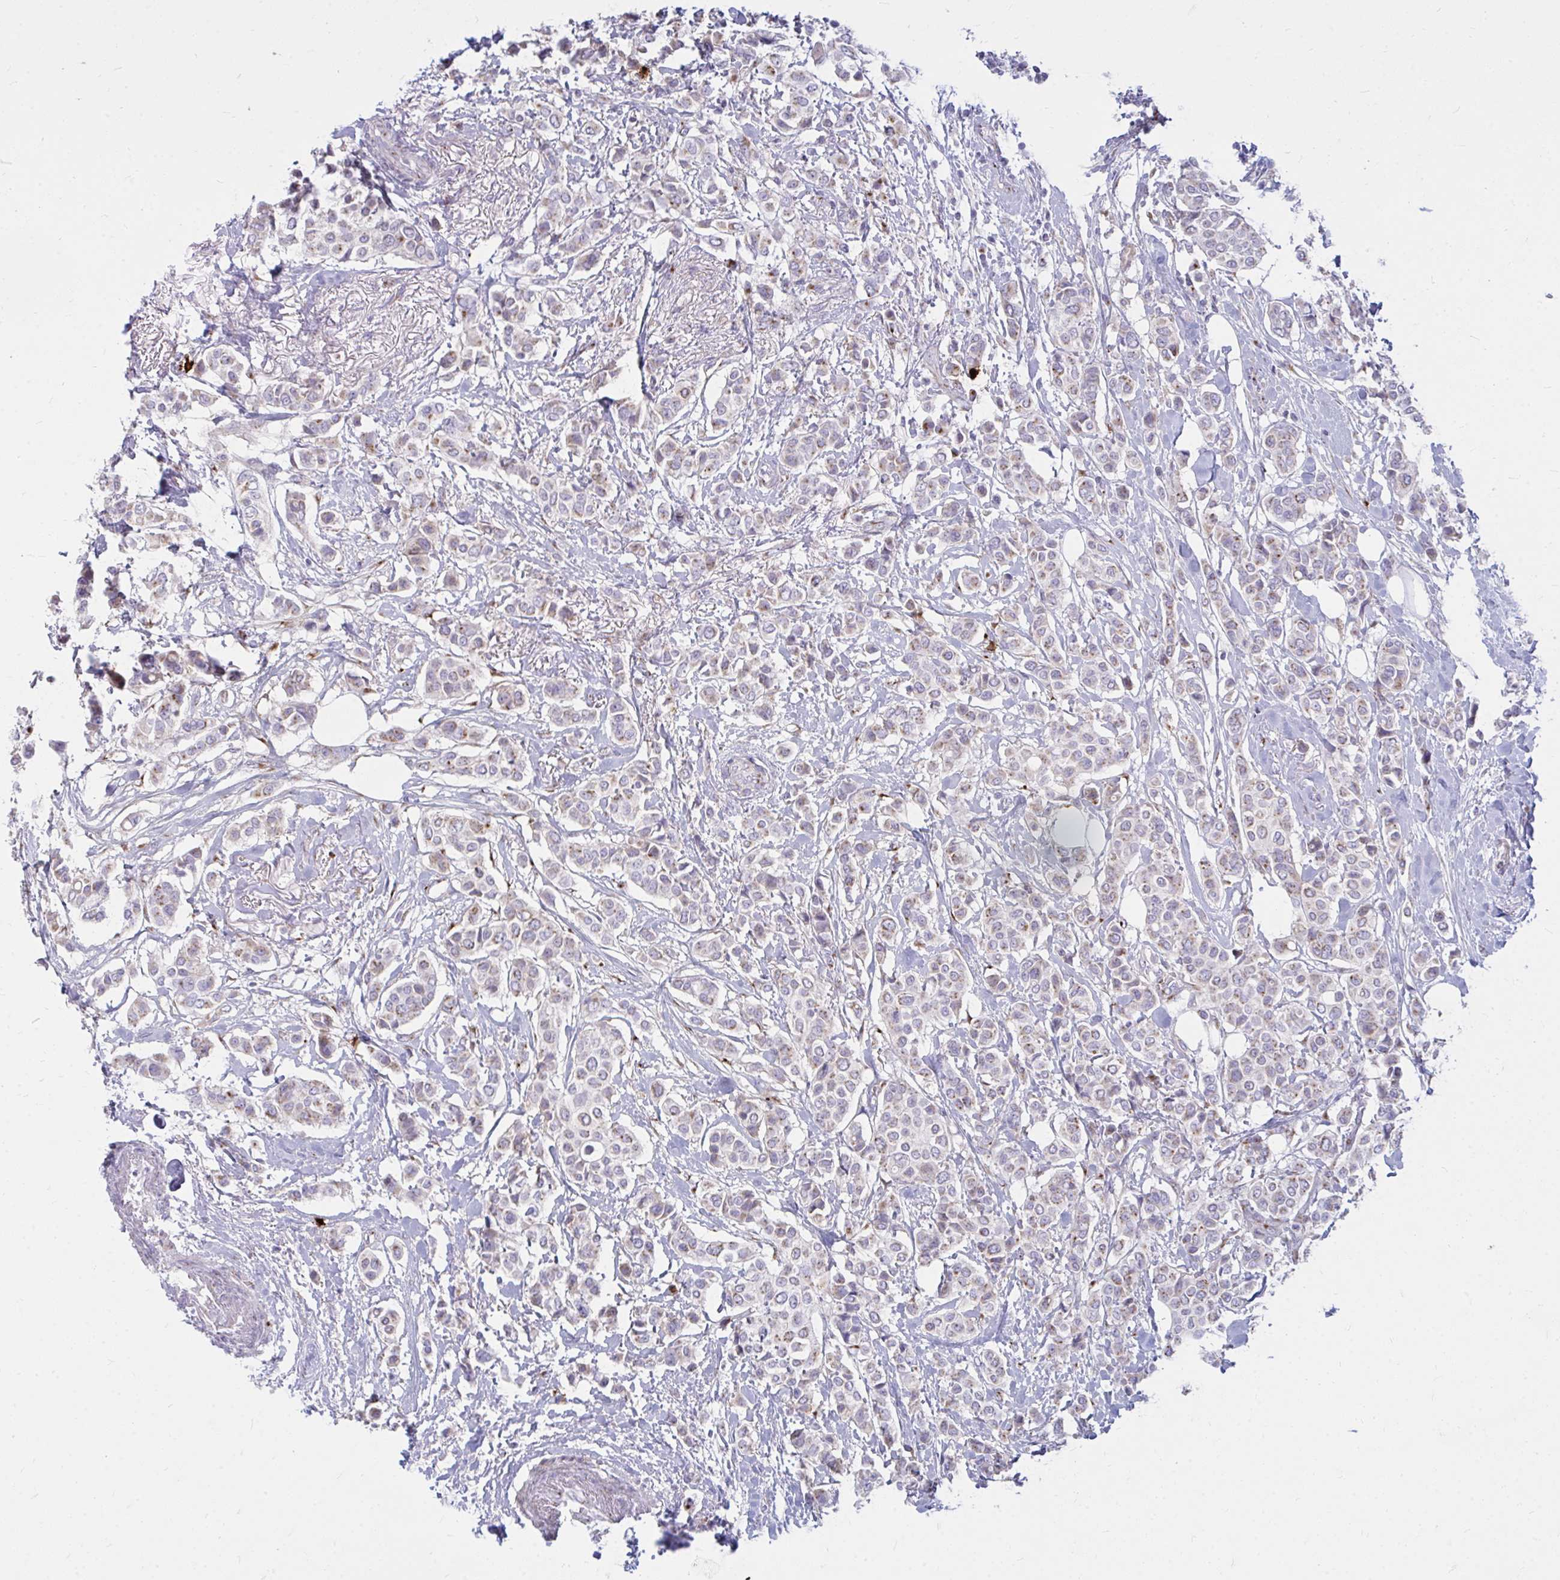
{"staining": {"intensity": "weak", "quantity": "25%-75%", "location": "cytoplasmic/membranous"}, "tissue": "breast cancer", "cell_type": "Tumor cells", "image_type": "cancer", "snomed": [{"axis": "morphology", "description": "Lobular carcinoma"}, {"axis": "topography", "description": "Breast"}], "caption": "Protein expression analysis of human breast cancer reveals weak cytoplasmic/membranous staining in about 25%-75% of tumor cells. (DAB IHC with brightfield microscopy, high magnification).", "gene": "RAB6B", "patient": {"sex": "female", "age": 51}}